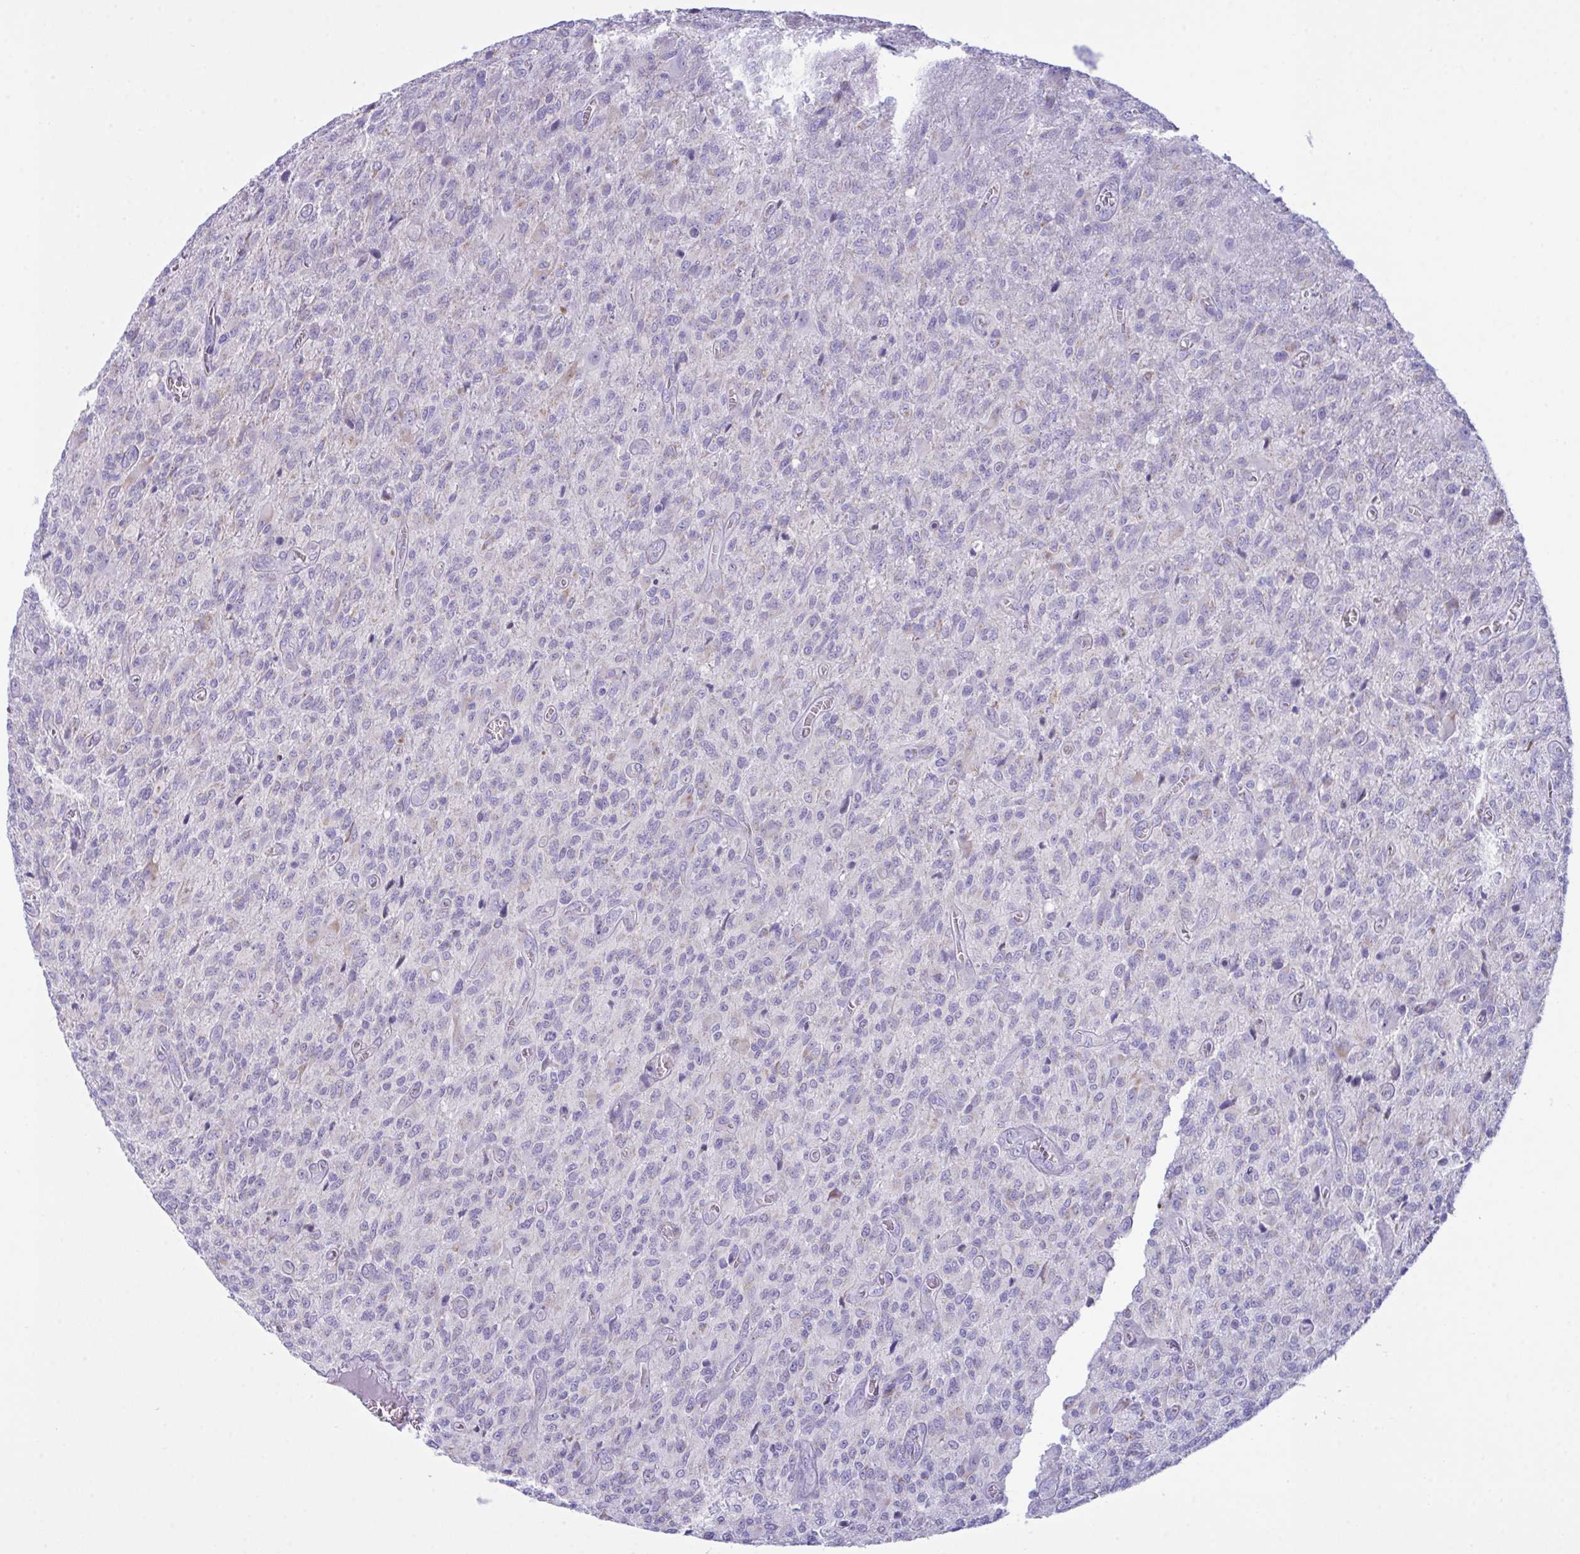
{"staining": {"intensity": "weak", "quantity": "<25%", "location": "cytoplasmic/membranous"}, "tissue": "glioma", "cell_type": "Tumor cells", "image_type": "cancer", "snomed": [{"axis": "morphology", "description": "Glioma, malignant, High grade"}, {"axis": "topography", "description": "Brain"}], "caption": "Glioma was stained to show a protein in brown. There is no significant expression in tumor cells.", "gene": "BBS1", "patient": {"sex": "male", "age": 61}}